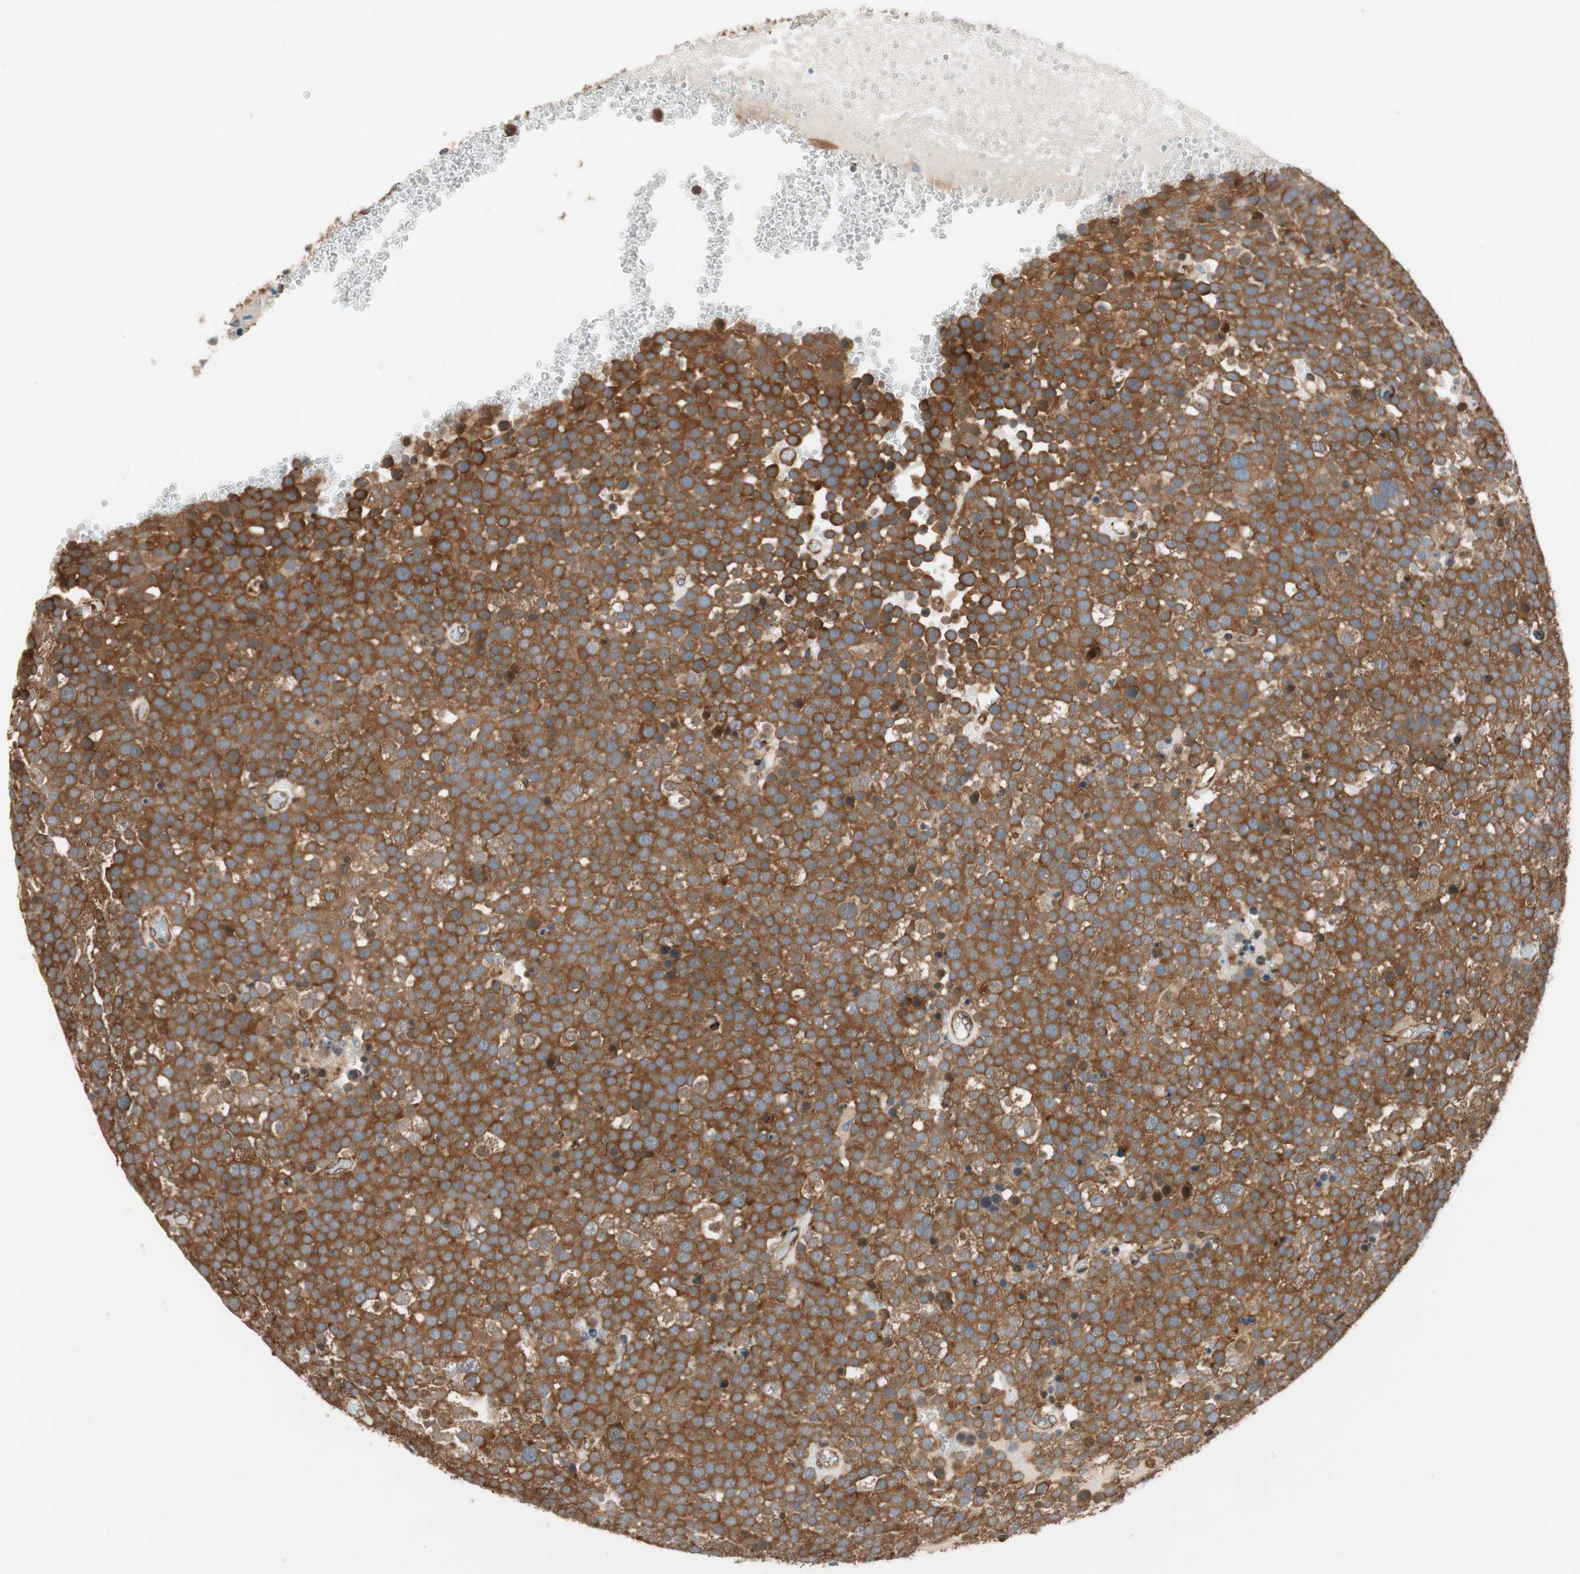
{"staining": {"intensity": "strong", "quantity": ">75%", "location": "cytoplasmic/membranous"}, "tissue": "testis cancer", "cell_type": "Tumor cells", "image_type": "cancer", "snomed": [{"axis": "morphology", "description": "Seminoma, NOS"}, {"axis": "topography", "description": "Testis"}], "caption": "Human testis cancer stained with a brown dye exhibits strong cytoplasmic/membranous positive staining in approximately >75% of tumor cells.", "gene": "WASL", "patient": {"sex": "male", "age": 71}}